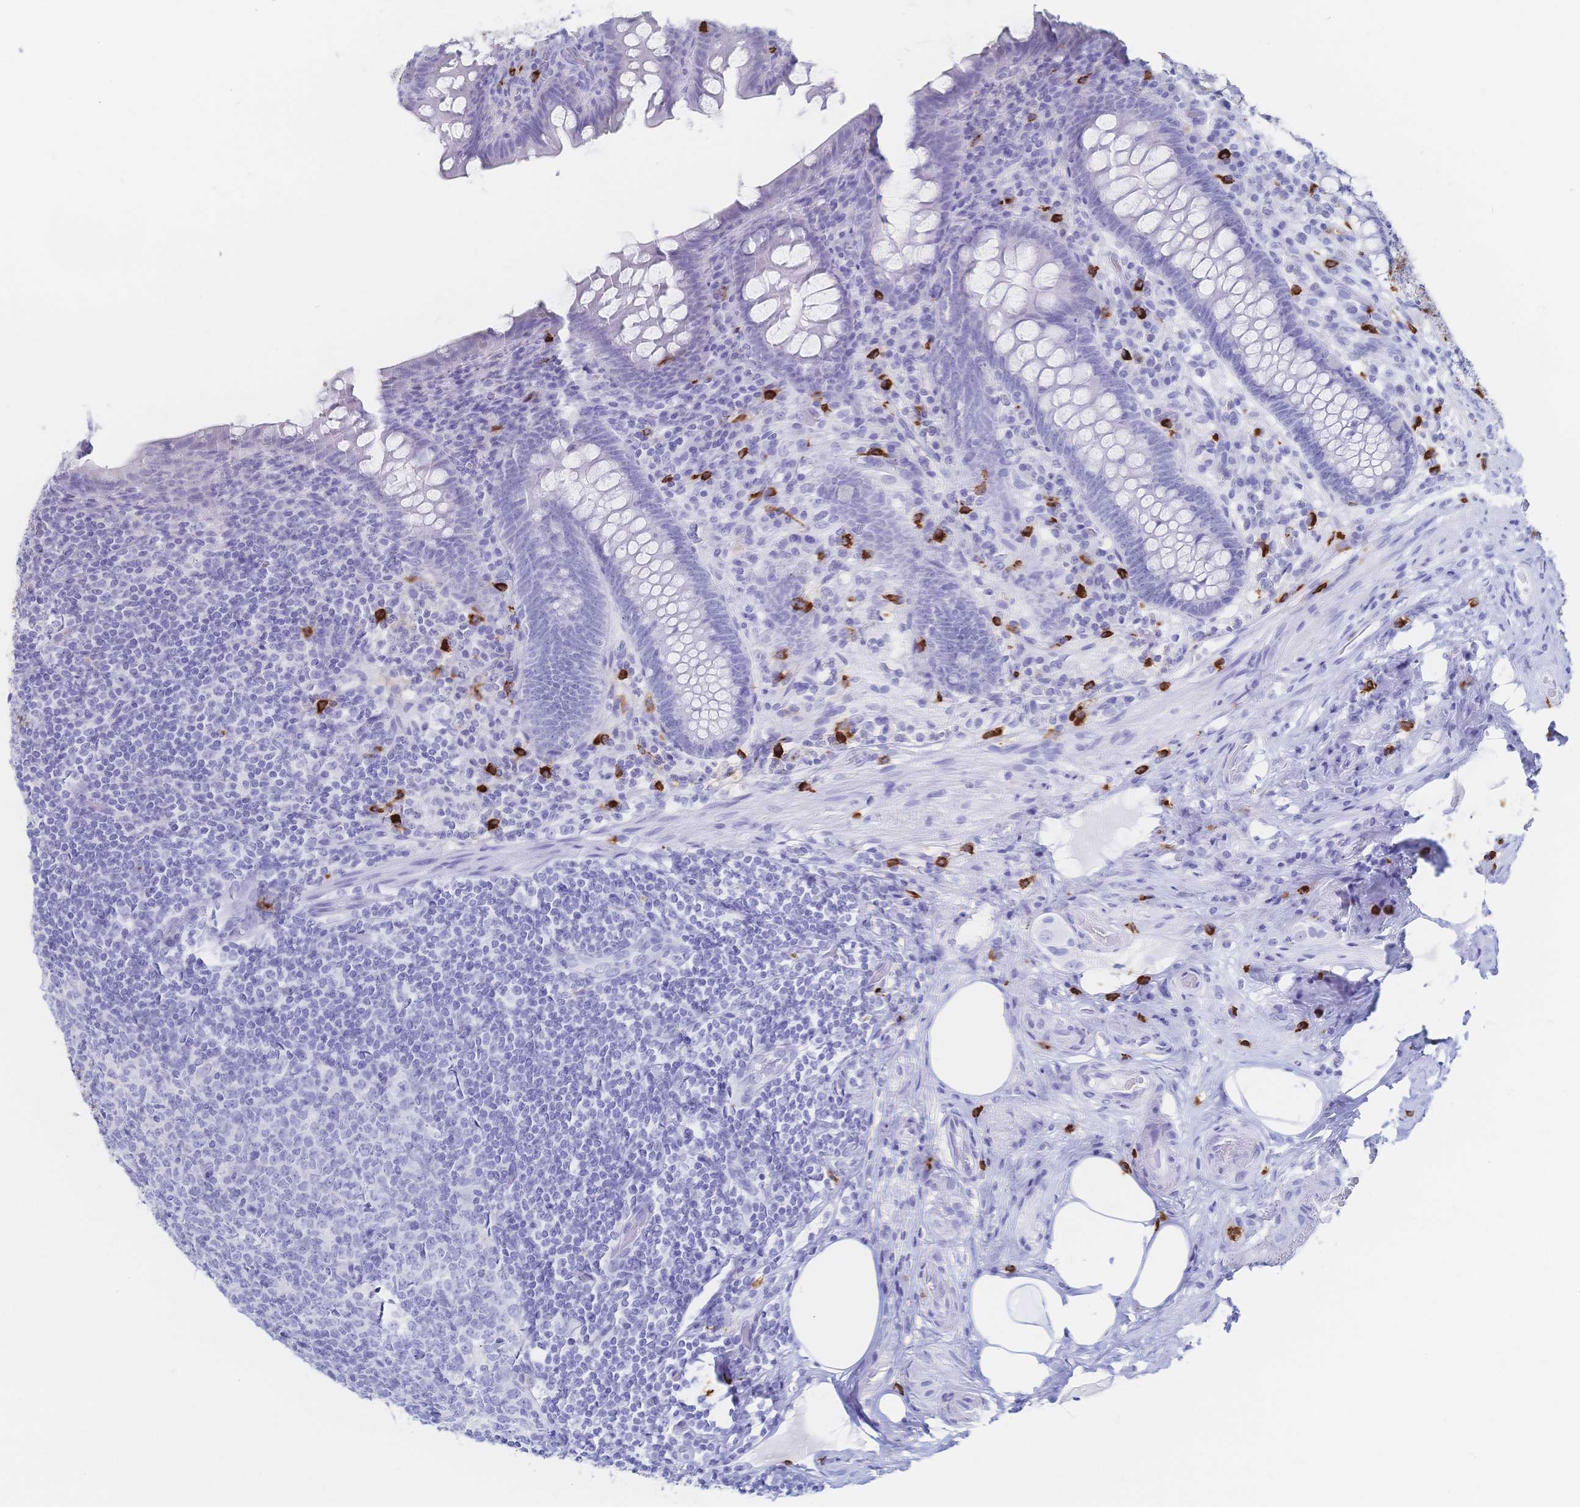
{"staining": {"intensity": "negative", "quantity": "none", "location": "none"}, "tissue": "appendix", "cell_type": "Glandular cells", "image_type": "normal", "snomed": [{"axis": "morphology", "description": "Normal tissue, NOS"}, {"axis": "topography", "description": "Appendix"}], "caption": "IHC of normal human appendix shows no staining in glandular cells. Nuclei are stained in blue.", "gene": "IL2RB", "patient": {"sex": "male", "age": 71}}